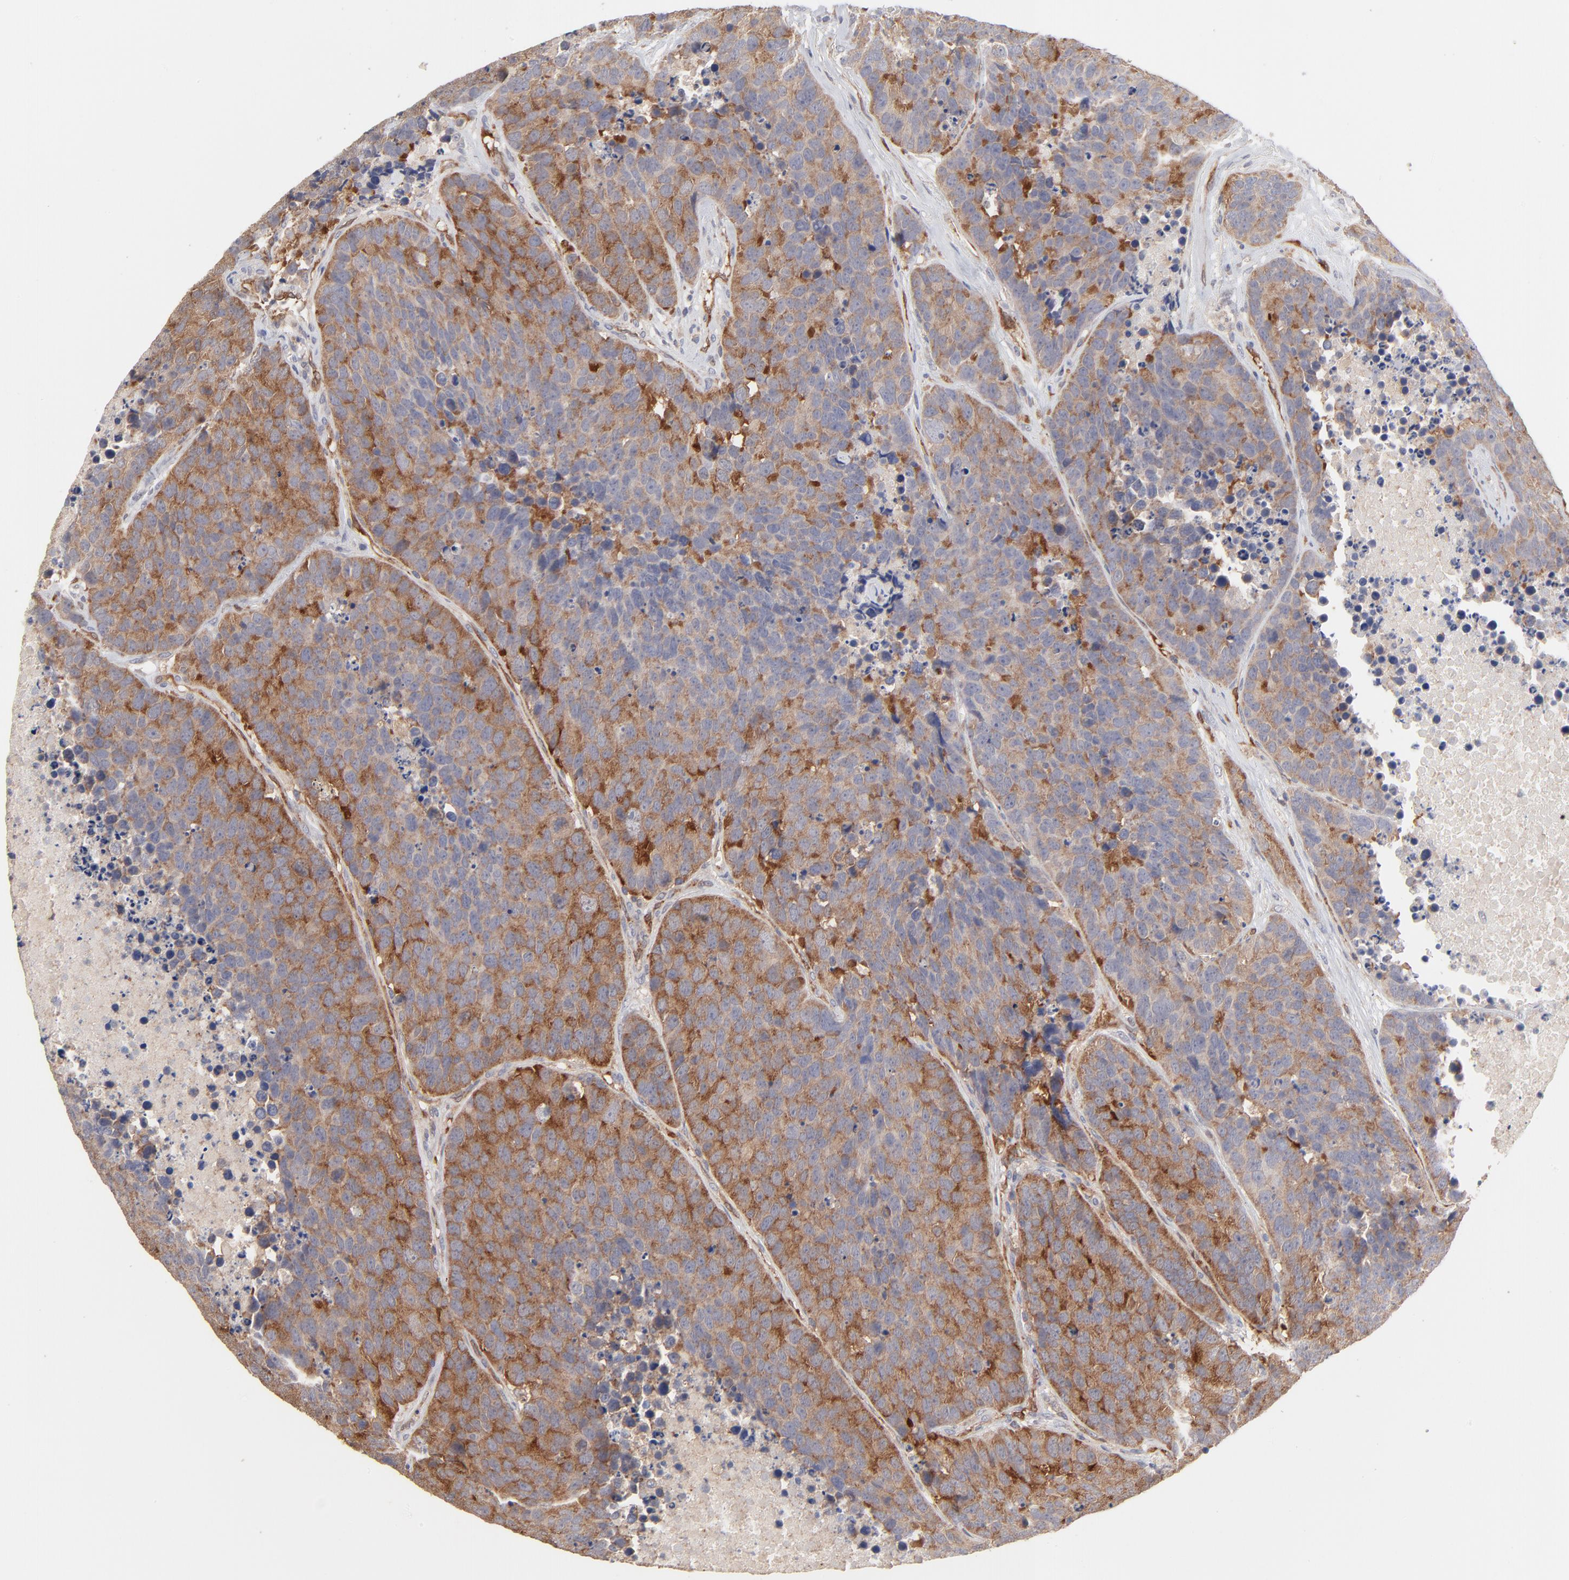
{"staining": {"intensity": "strong", "quantity": "25%-75%", "location": "cytoplasmic/membranous"}, "tissue": "carcinoid", "cell_type": "Tumor cells", "image_type": "cancer", "snomed": [{"axis": "morphology", "description": "Carcinoid, malignant, NOS"}, {"axis": "topography", "description": "Lung"}], "caption": "Immunohistochemistry staining of carcinoid, which shows high levels of strong cytoplasmic/membranous positivity in approximately 25%-75% of tumor cells indicating strong cytoplasmic/membranous protein staining. The staining was performed using DAB (brown) for protein detection and nuclei were counterstained in hematoxylin (blue).", "gene": "IVNS1ABP", "patient": {"sex": "male", "age": 60}}